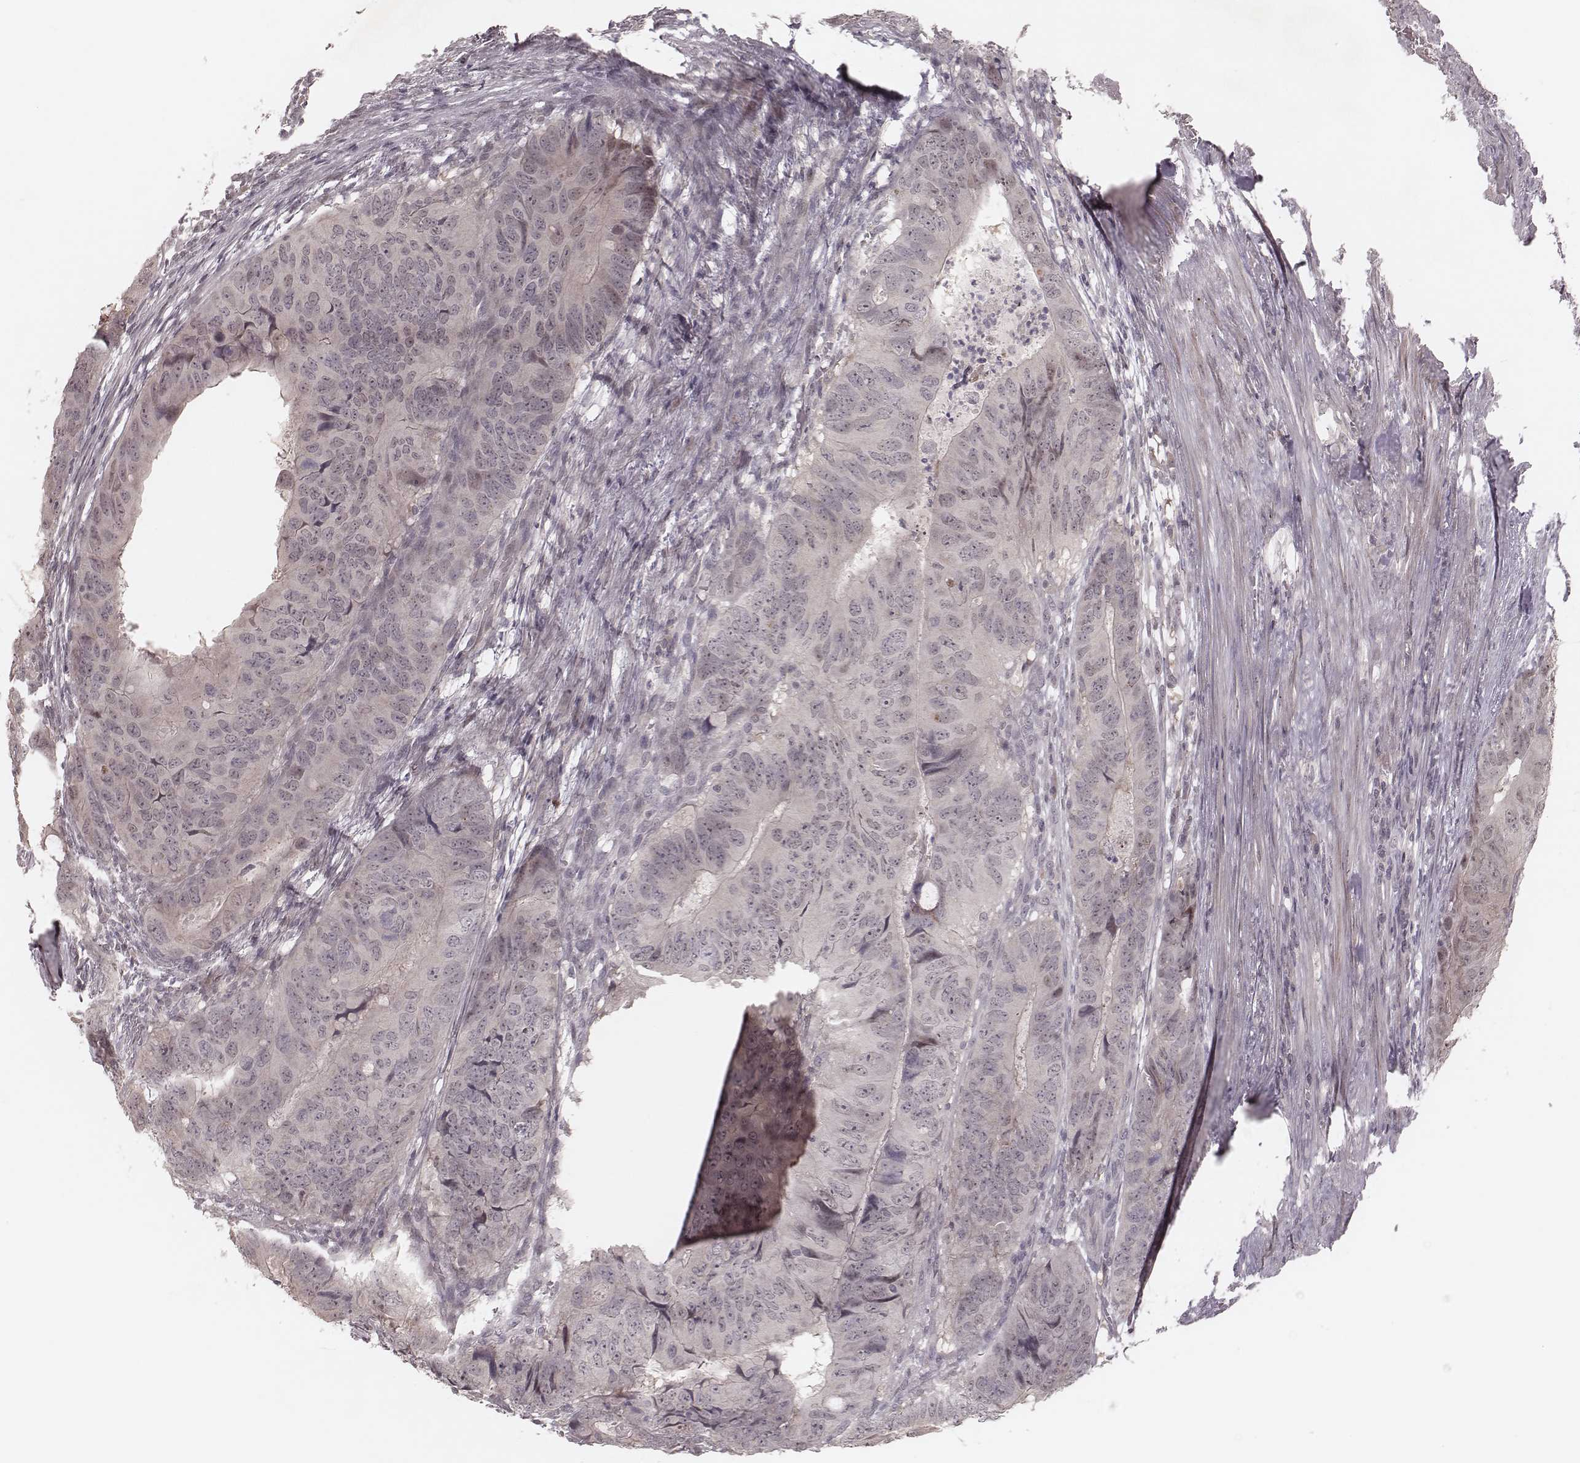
{"staining": {"intensity": "negative", "quantity": "none", "location": "none"}, "tissue": "colorectal cancer", "cell_type": "Tumor cells", "image_type": "cancer", "snomed": [{"axis": "morphology", "description": "Adenocarcinoma, NOS"}, {"axis": "topography", "description": "Colon"}], "caption": "Colorectal cancer (adenocarcinoma) was stained to show a protein in brown. There is no significant positivity in tumor cells.", "gene": "FAM13B", "patient": {"sex": "male", "age": 79}}